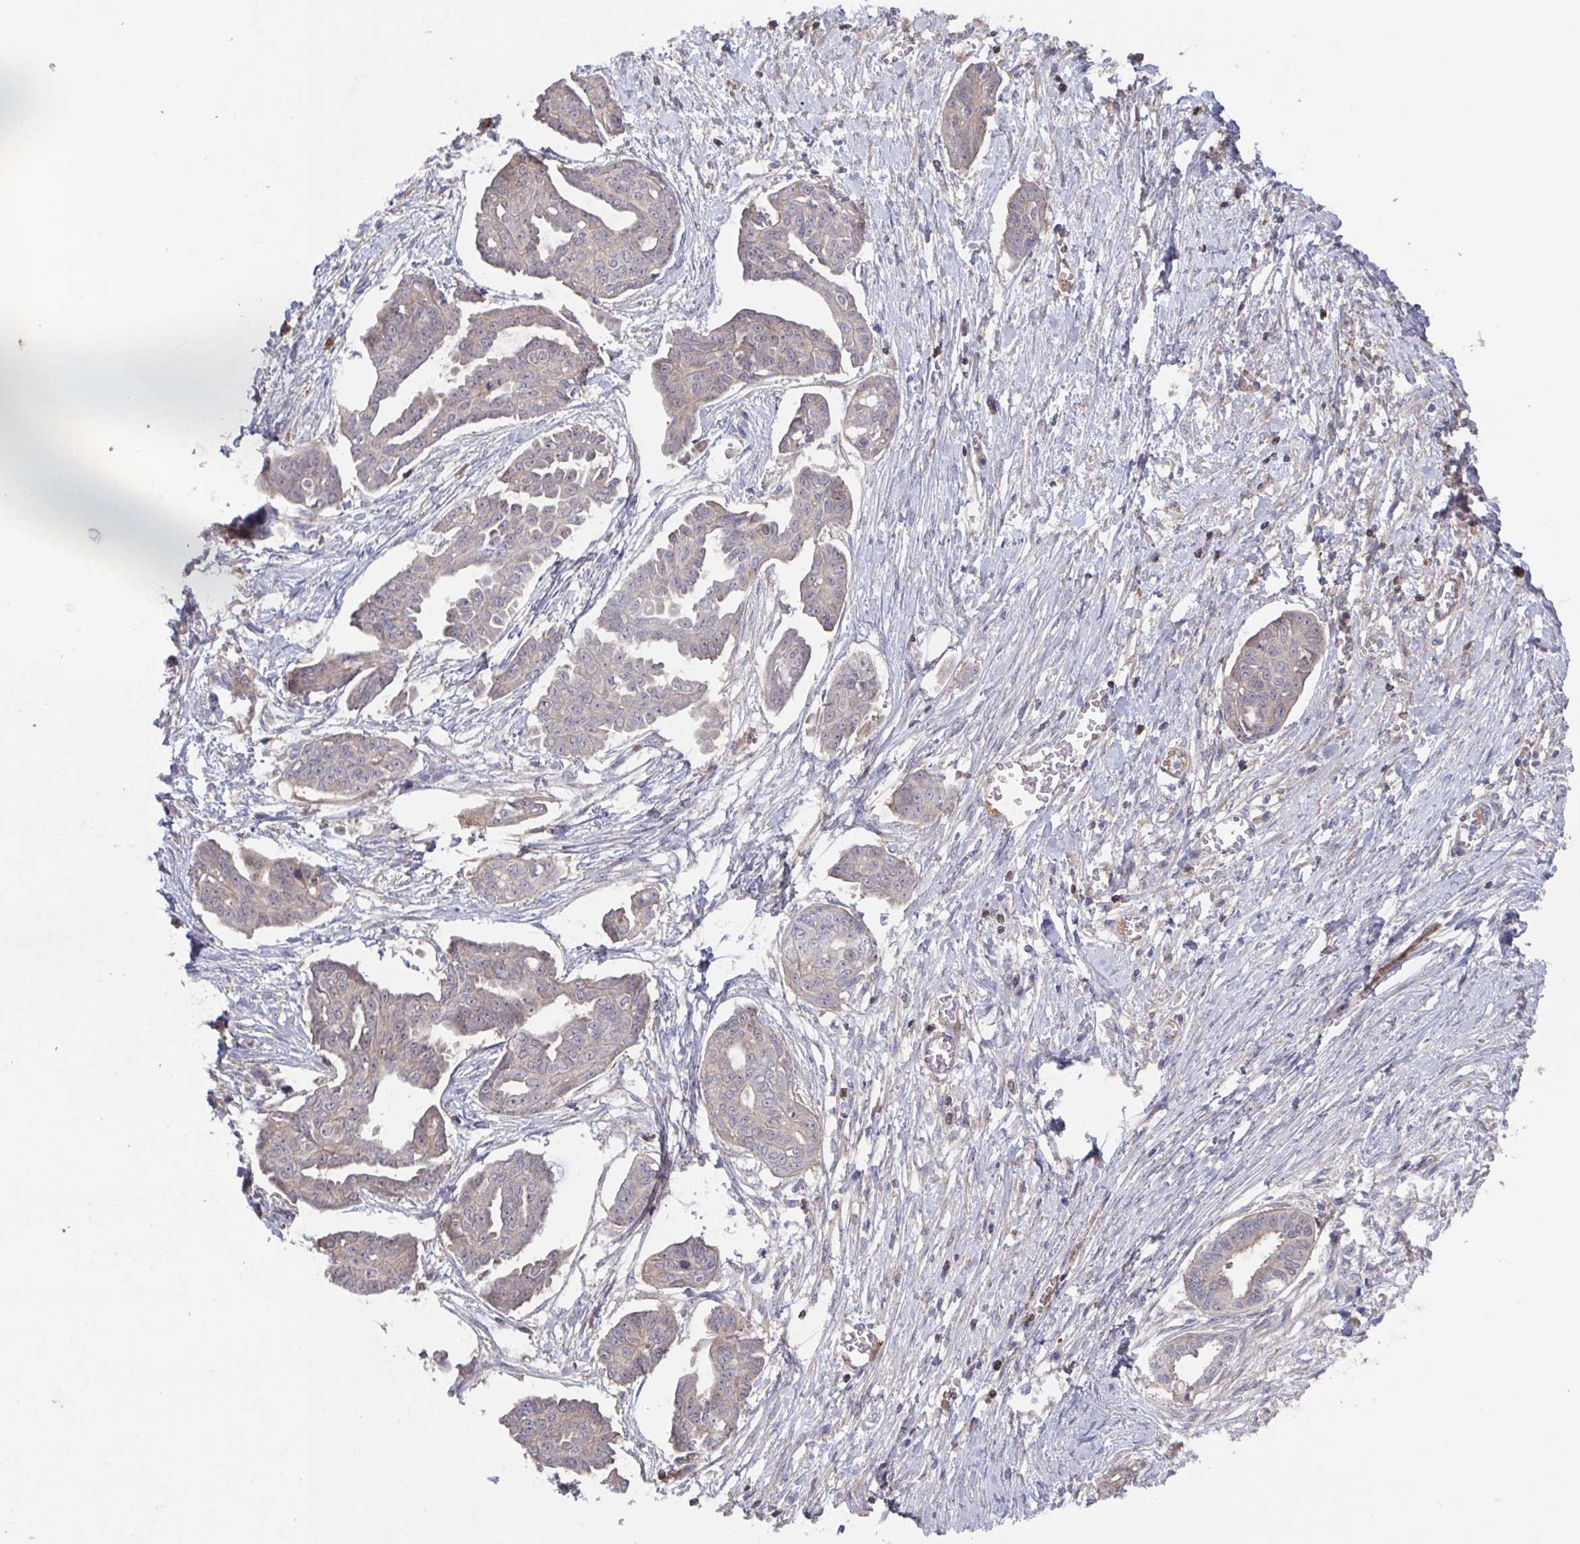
{"staining": {"intensity": "moderate", "quantity": "25%-75%", "location": "cytoplasmic/membranous"}, "tissue": "ovarian cancer", "cell_type": "Tumor cells", "image_type": "cancer", "snomed": [{"axis": "morphology", "description": "Cystadenocarcinoma, serous, NOS"}, {"axis": "topography", "description": "Ovary"}], "caption": "The photomicrograph demonstrates staining of ovarian cancer (serous cystadenocarcinoma), revealing moderate cytoplasmic/membranous protein staining (brown color) within tumor cells.", "gene": "AGFG2", "patient": {"sex": "female", "age": 71}}